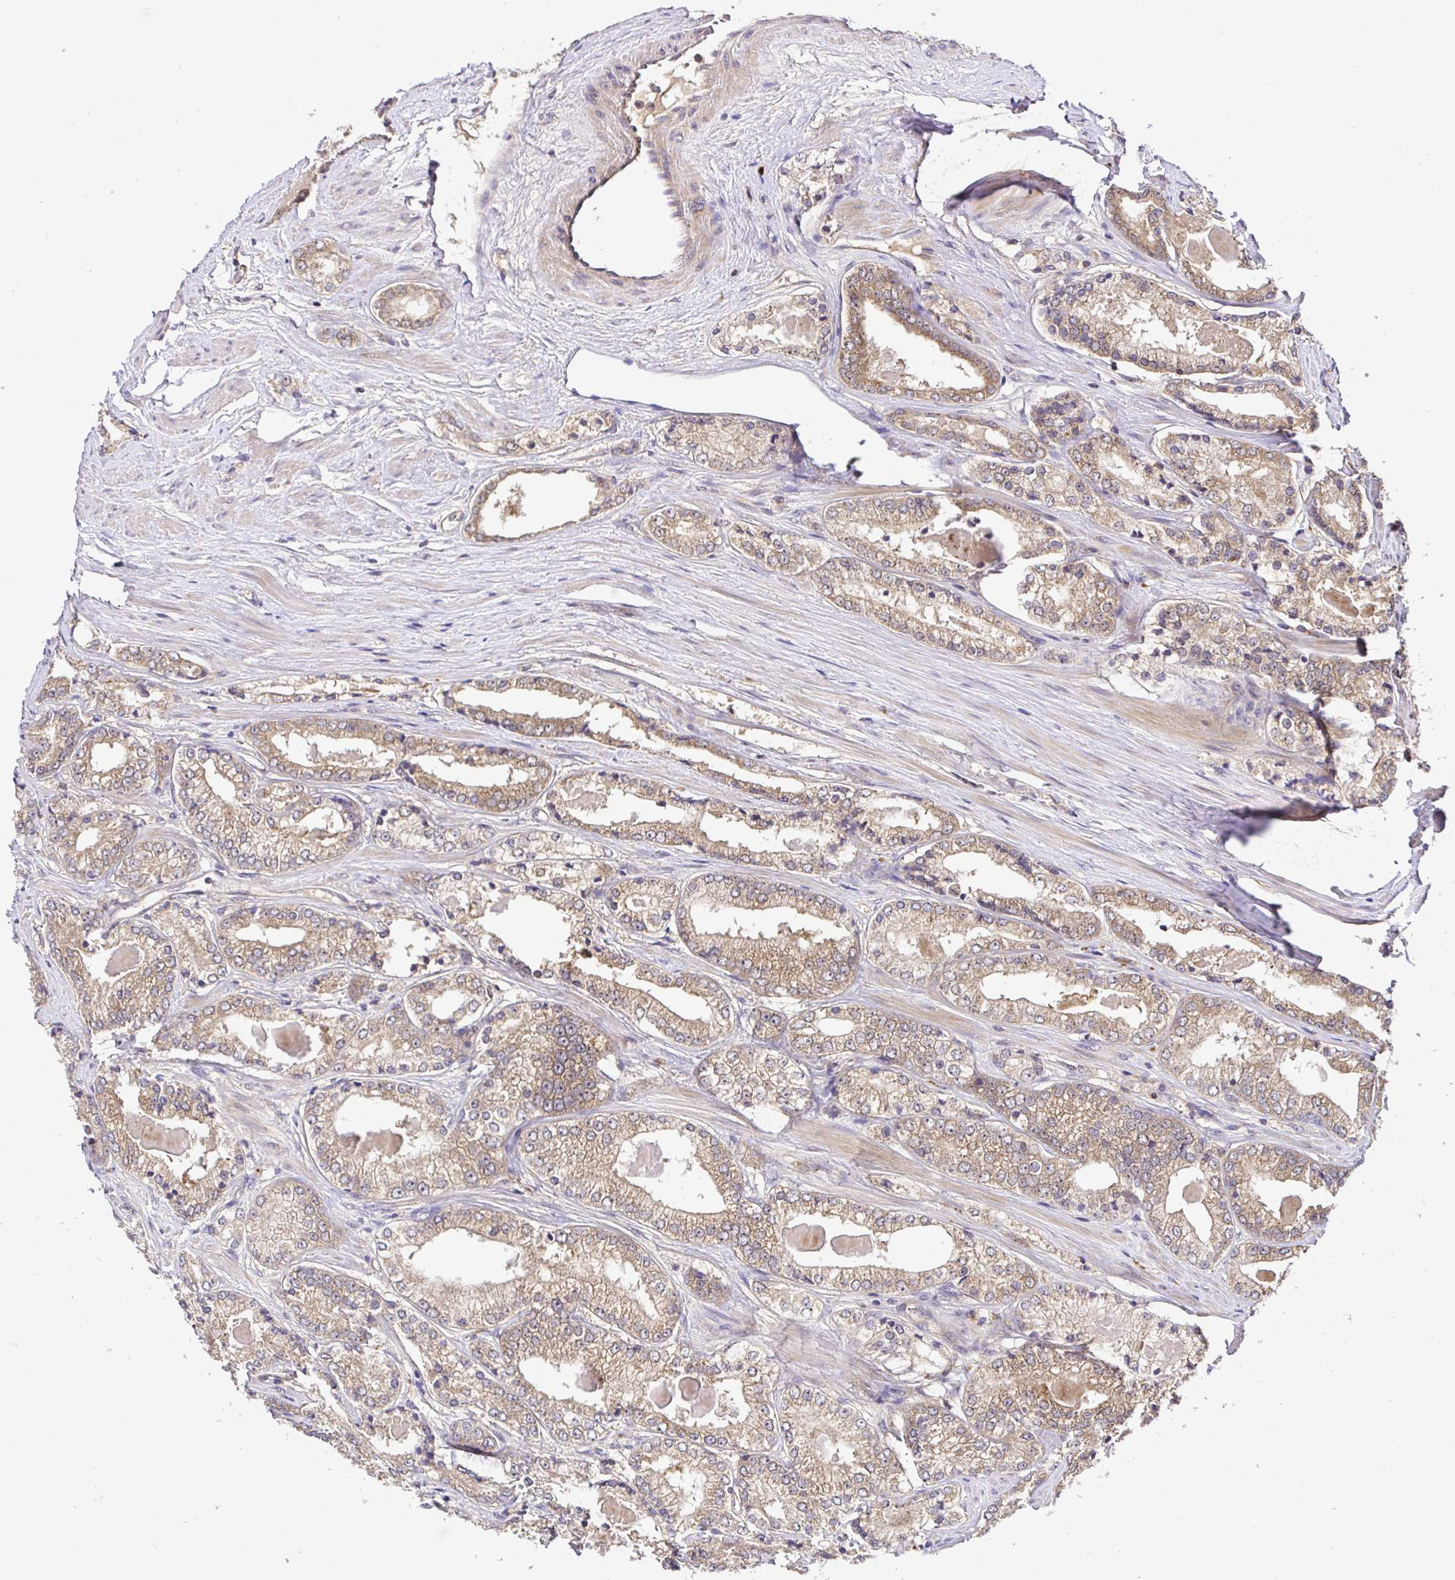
{"staining": {"intensity": "moderate", "quantity": ">75%", "location": "cytoplasmic/membranous"}, "tissue": "prostate cancer", "cell_type": "Tumor cells", "image_type": "cancer", "snomed": [{"axis": "morphology", "description": "Adenocarcinoma, NOS"}, {"axis": "morphology", "description": "Adenocarcinoma, Low grade"}, {"axis": "topography", "description": "Prostate"}], "caption": "Brown immunohistochemical staining in human adenocarcinoma (prostate) demonstrates moderate cytoplasmic/membranous positivity in approximately >75% of tumor cells.", "gene": "UBE2M", "patient": {"sex": "male", "age": 68}}